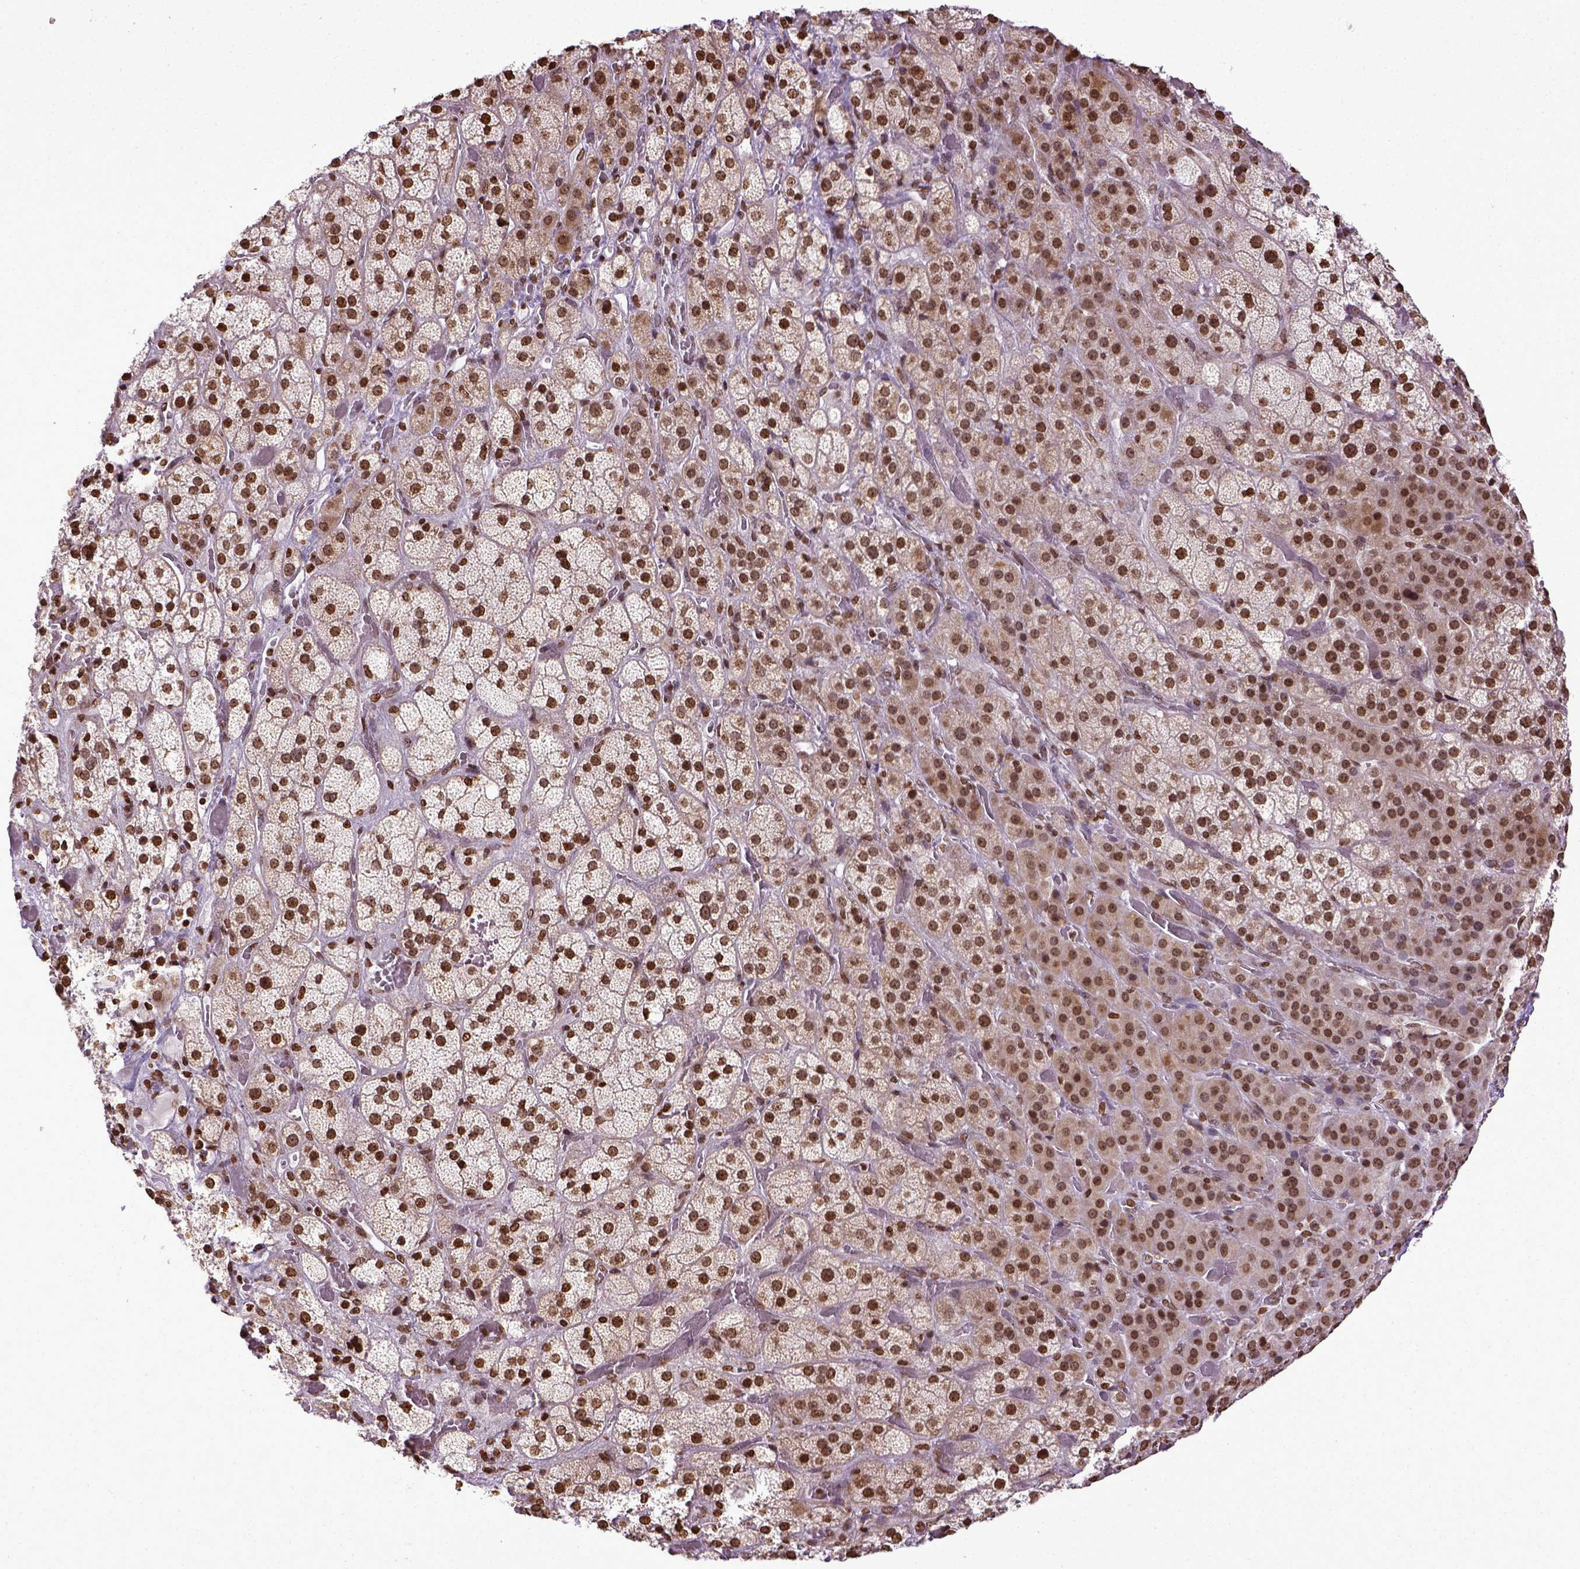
{"staining": {"intensity": "moderate", "quantity": ">75%", "location": "nuclear"}, "tissue": "adrenal gland", "cell_type": "Glandular cells", "image_type": "normal", "snomed": [{"axis": "morphology", "description": "Normal tissue, NOS"}, {"axis": "topography", "description": "Adrenal gland"}], "caption": "A brown stain labels moderate nuclear positivity of a protein in glandular cells of normal human adrenal gland.", "gene": "ZNF75D", "patient": {"sex": "male", "age": 57}}